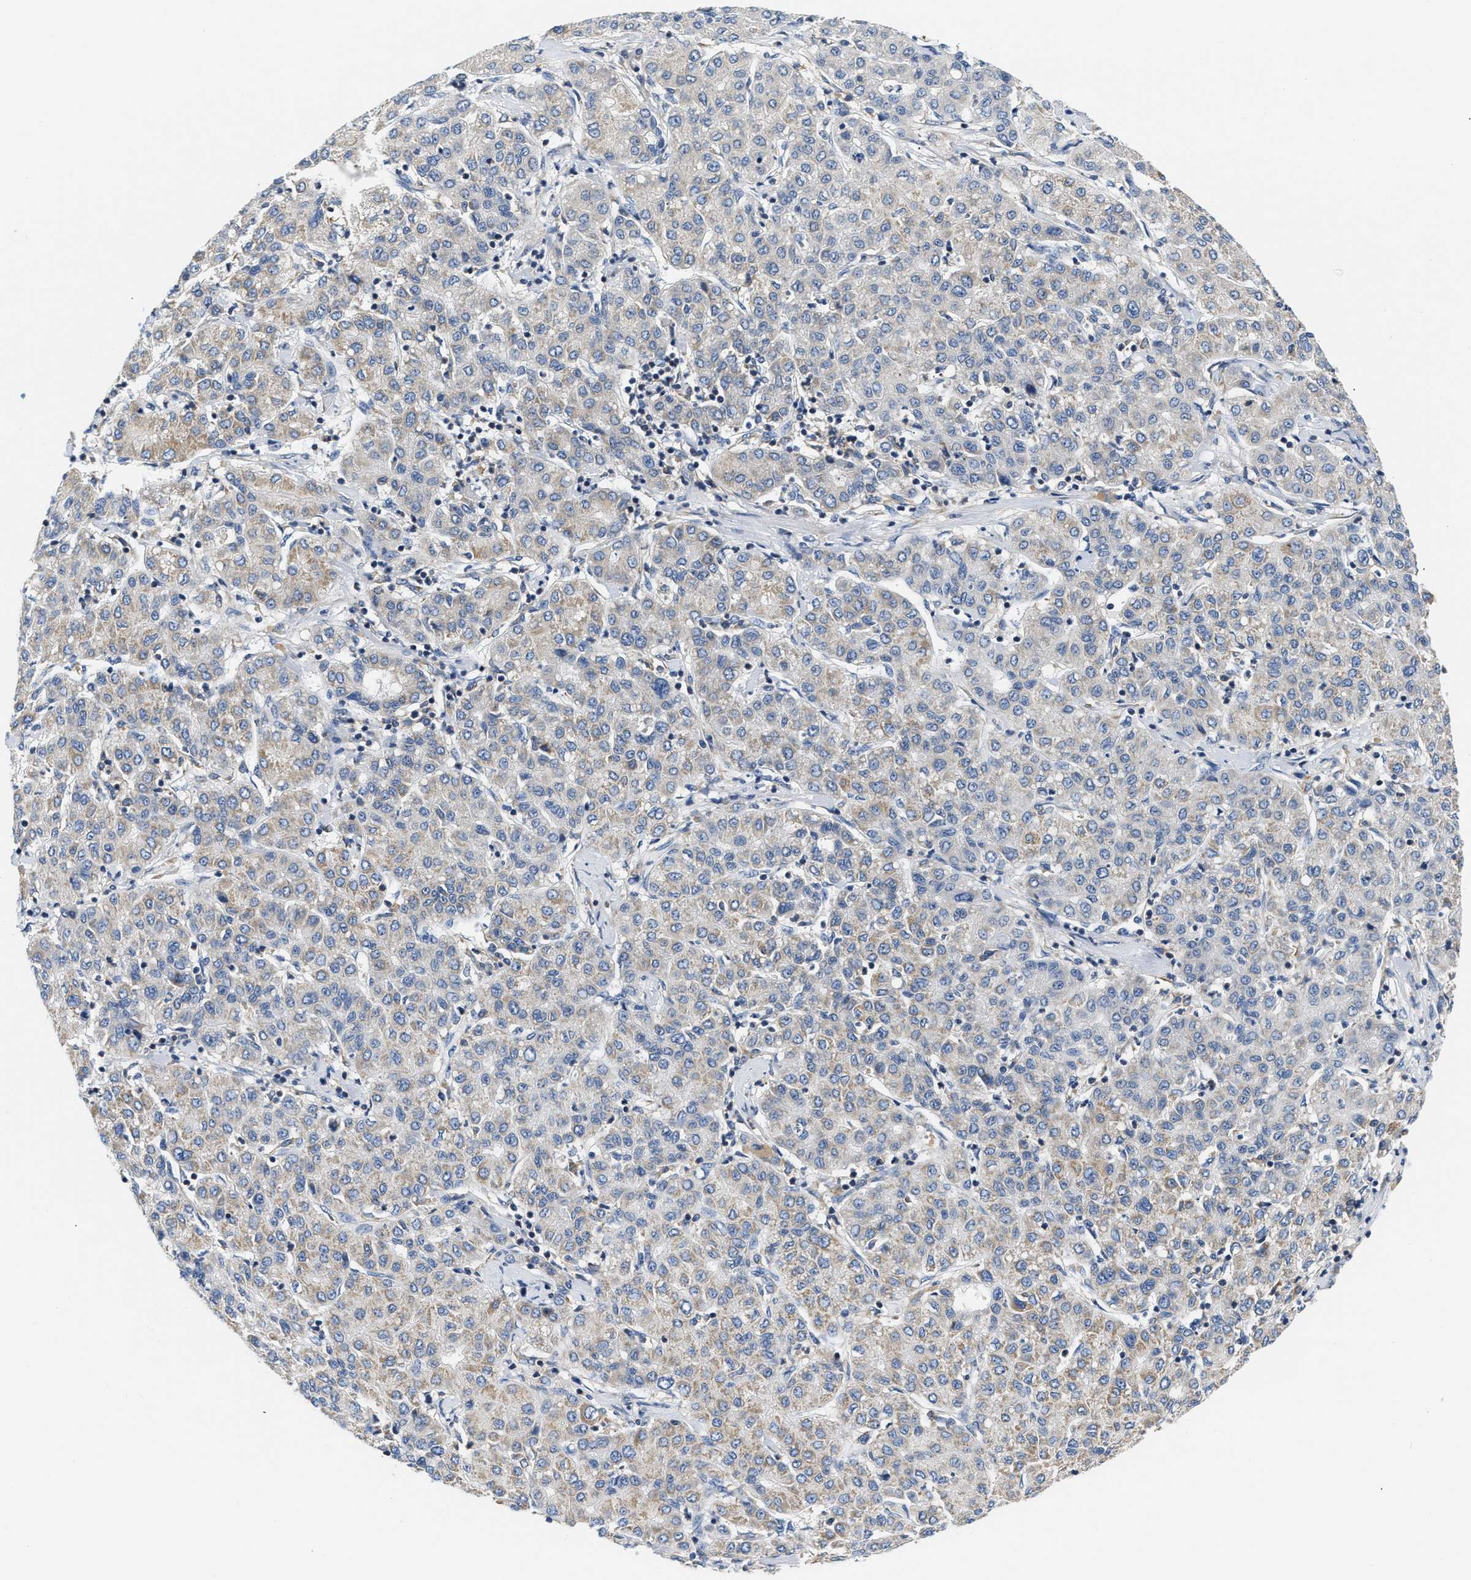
{"staining": {"intensity": "weak", "quantity": "25%-75%", "location": "cytoplasmic/membranous"}, "tissue": "liver cancer", "cell_type": "Tumor cells", "image_type": "cancer", "snomed": [{"axis": "morphology", "description": "Carcinoma, Hepatocellular, NOS"}, {"axis": "topography", "description": "Liver"}], "caption": "Liver cancer tissue demonstrates weak cytoplasmic/membranous expression in about 25%-75% of tumor cells", "gene": "HDHD3", "patient": {"sex": "male", "age": 65}}